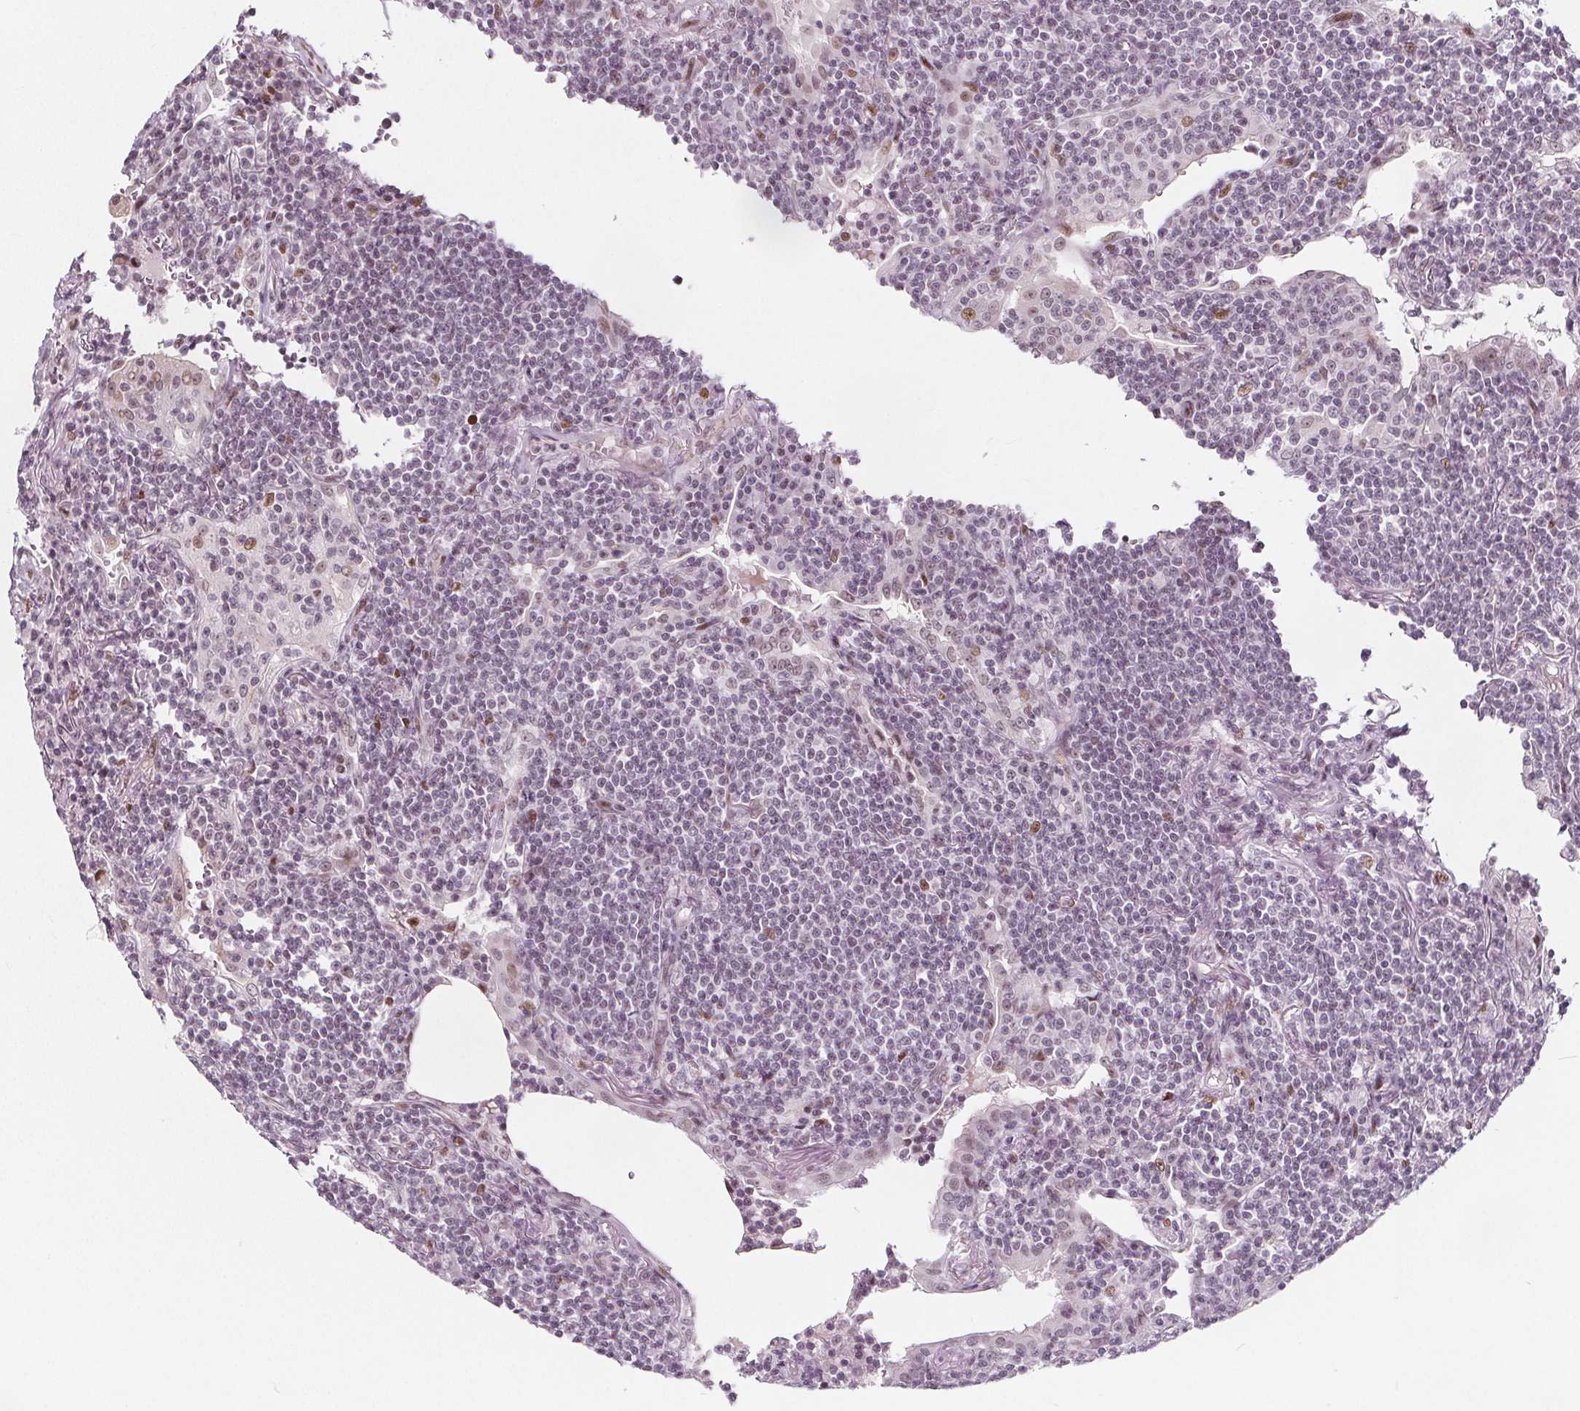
{"staining": {"intensity": "negative", "quantity": "none", "location": "none"}, "tissue": "lymphoma", "cell_type": "Tumor cells", "image_type": "cancer", "snomed": [{"axis": "morphology", "description": "Malignant lymphoma, non-Hodgkin's type, Low grade"}, {"axis": "topography", "description": "Lung"}], "caption": "Immunohistochemical staining of lymphoma shows no significant positivity in tumor cells.", "gene": "TAF6L", "patient": {"sex": "female", "age": 71}}